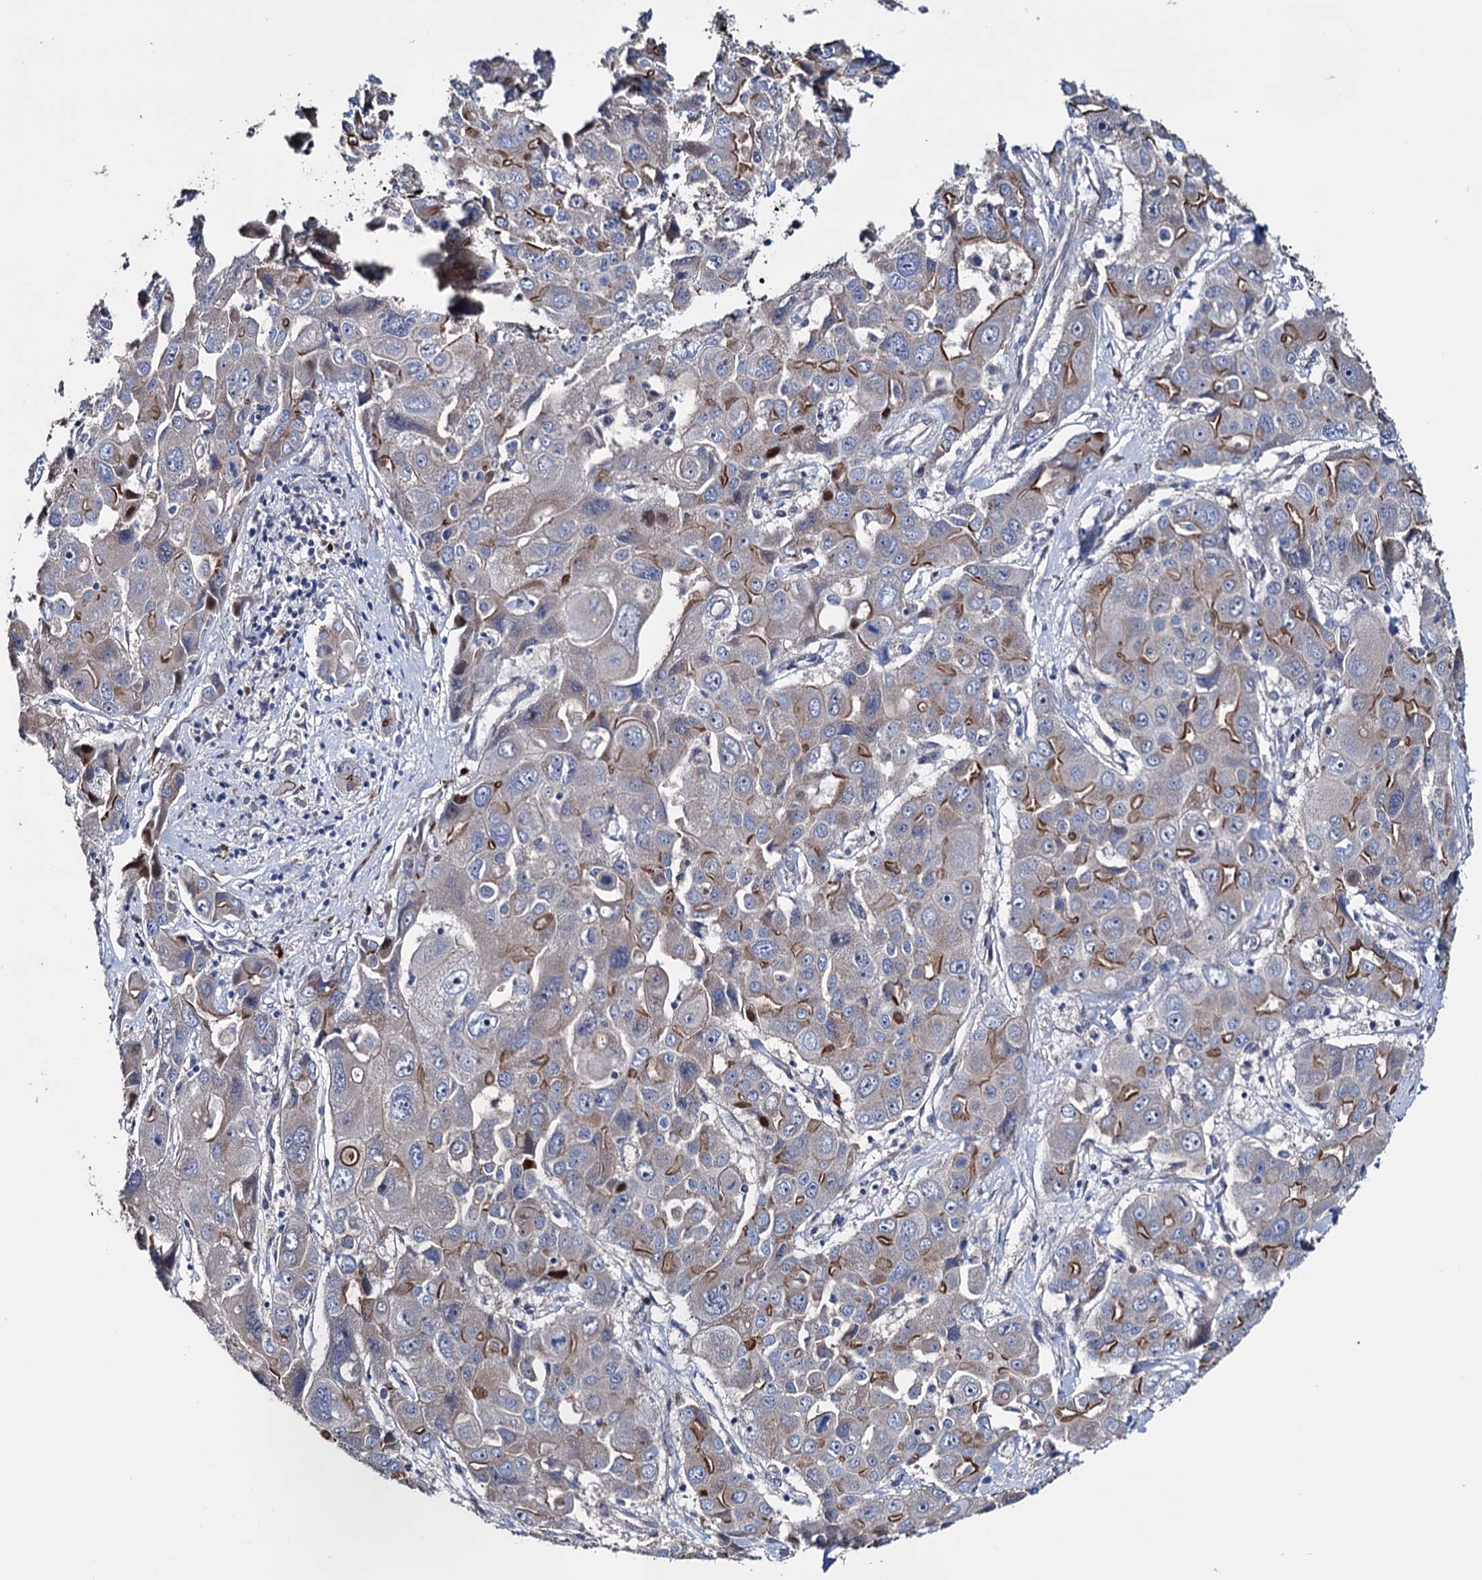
{"staining": {"intensity": "moderate", "quantity": "<25%", "location": "cytoplasmic/membranous"}, "tissue": "liver cancer", "cell_type": "Tumor cells", "image_type": "cancer", "snomed": [{"axis": "morphology", "description": "Cholangiocarcinoma"}, {"axis": "topography", "description": "Liver"}], "caption": "IHC image of neoplastic tissue: human liver cholangiocarcinoma stained using IHC demonstrates low levels of moderate protein expression localized specifically in the cytoplasmic/membranous of tumor cells, appearing as a cytoplasmic/membranous brown color.", "gene": "EYA4", "patient": {"sex": "male", "age": 67}}